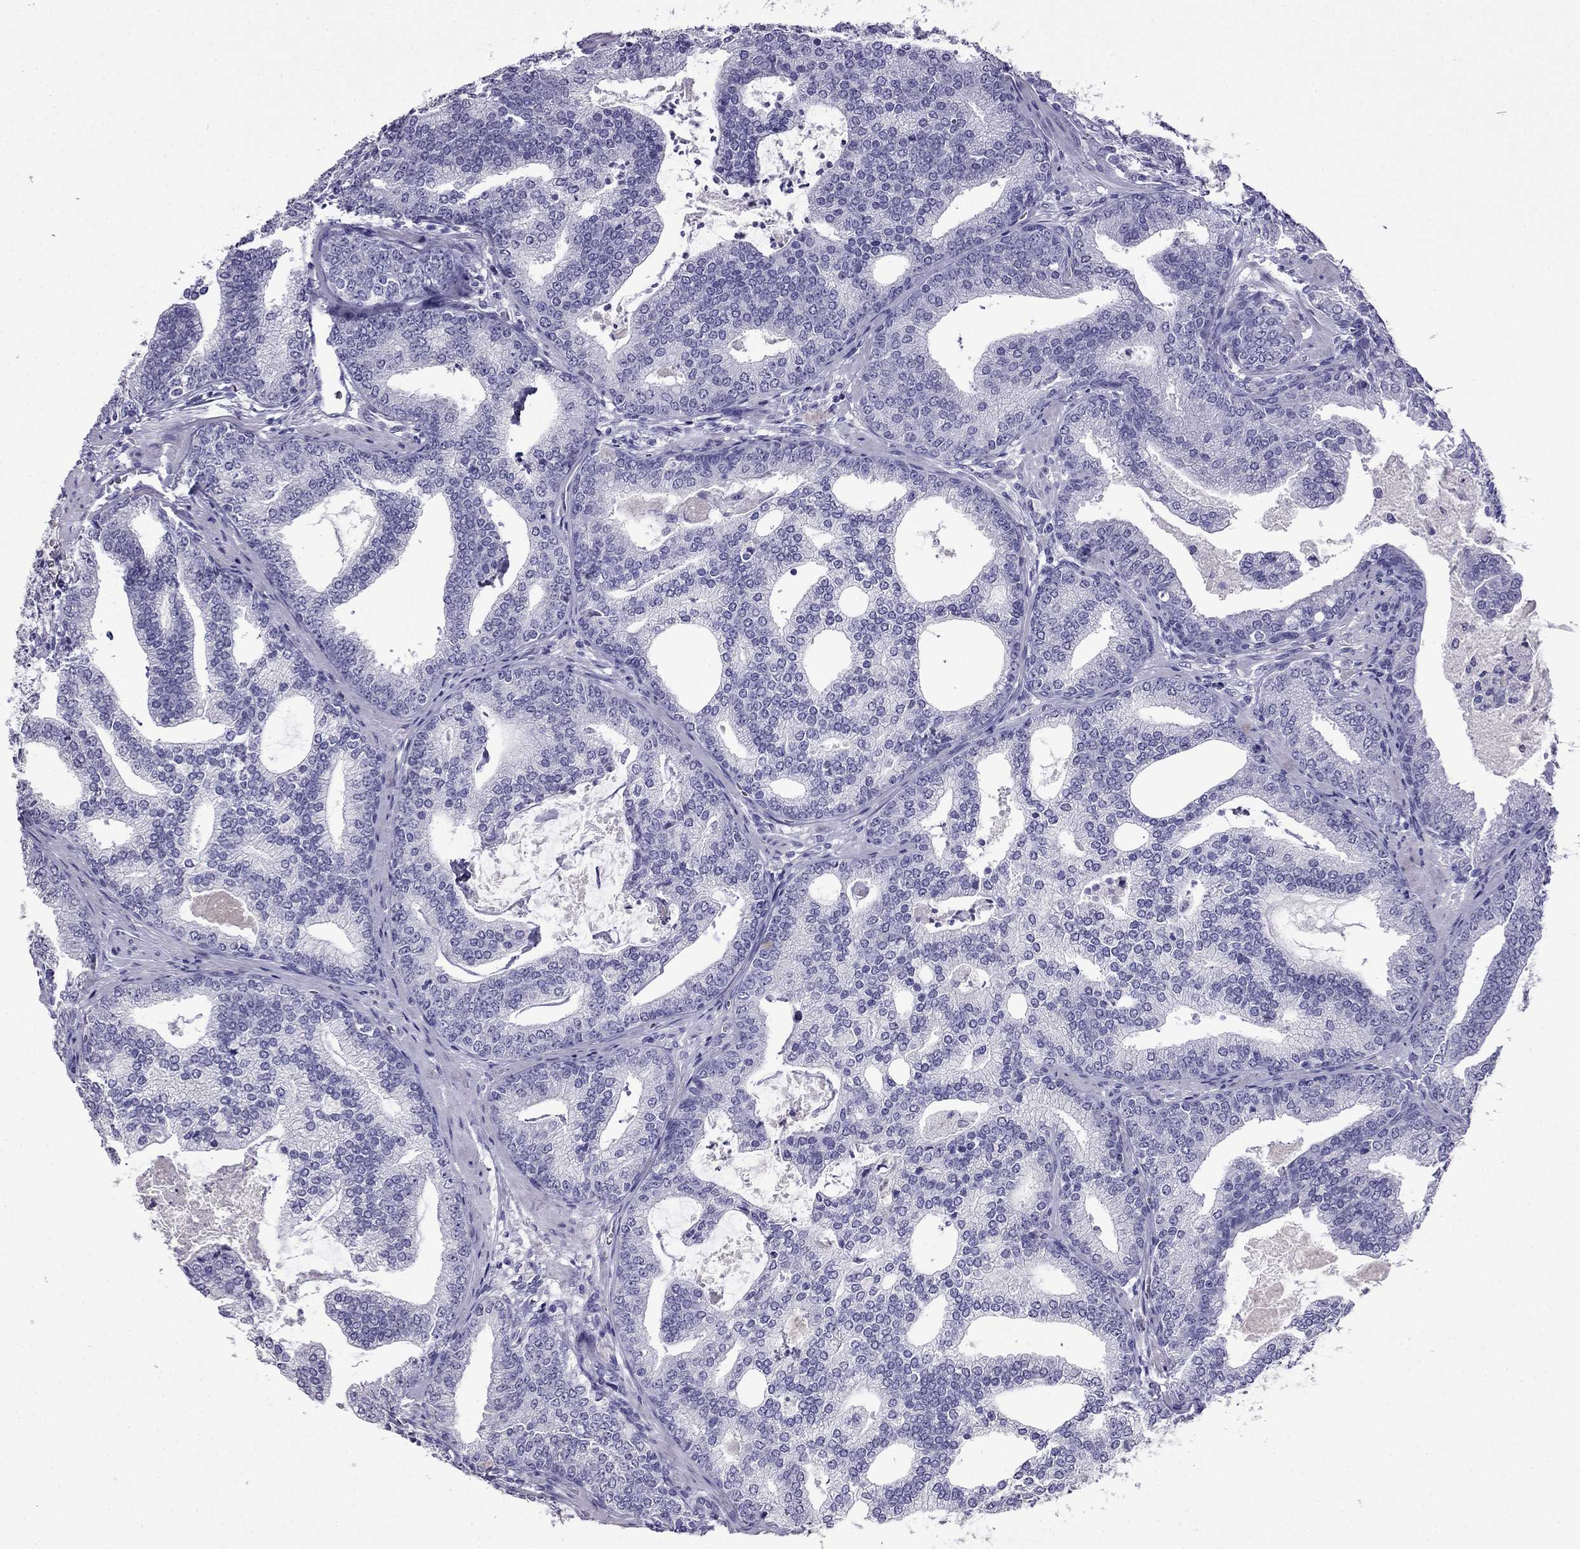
{"staining": {"intensity": "negative", "quantity": "none", "location": "none"}, "tissue": "prostate cancer", "cell_type": "Tumor cells", "image_type": "cancer", "snomed": [{"axis": "morphology", "description": "Adenocarcinoma, NOS"}, {"axis": "topography", "description": "Prostate"}], "caption": "High magnification brightfield microscopy of prostate cancer (adenocarcinoma) stained with DAB (brown) and counterstained with hematoxylin (blue): tumor cells show no significant expression.", "gene": "CDHR4", "patient": {"sex": "male", "age": 64}}